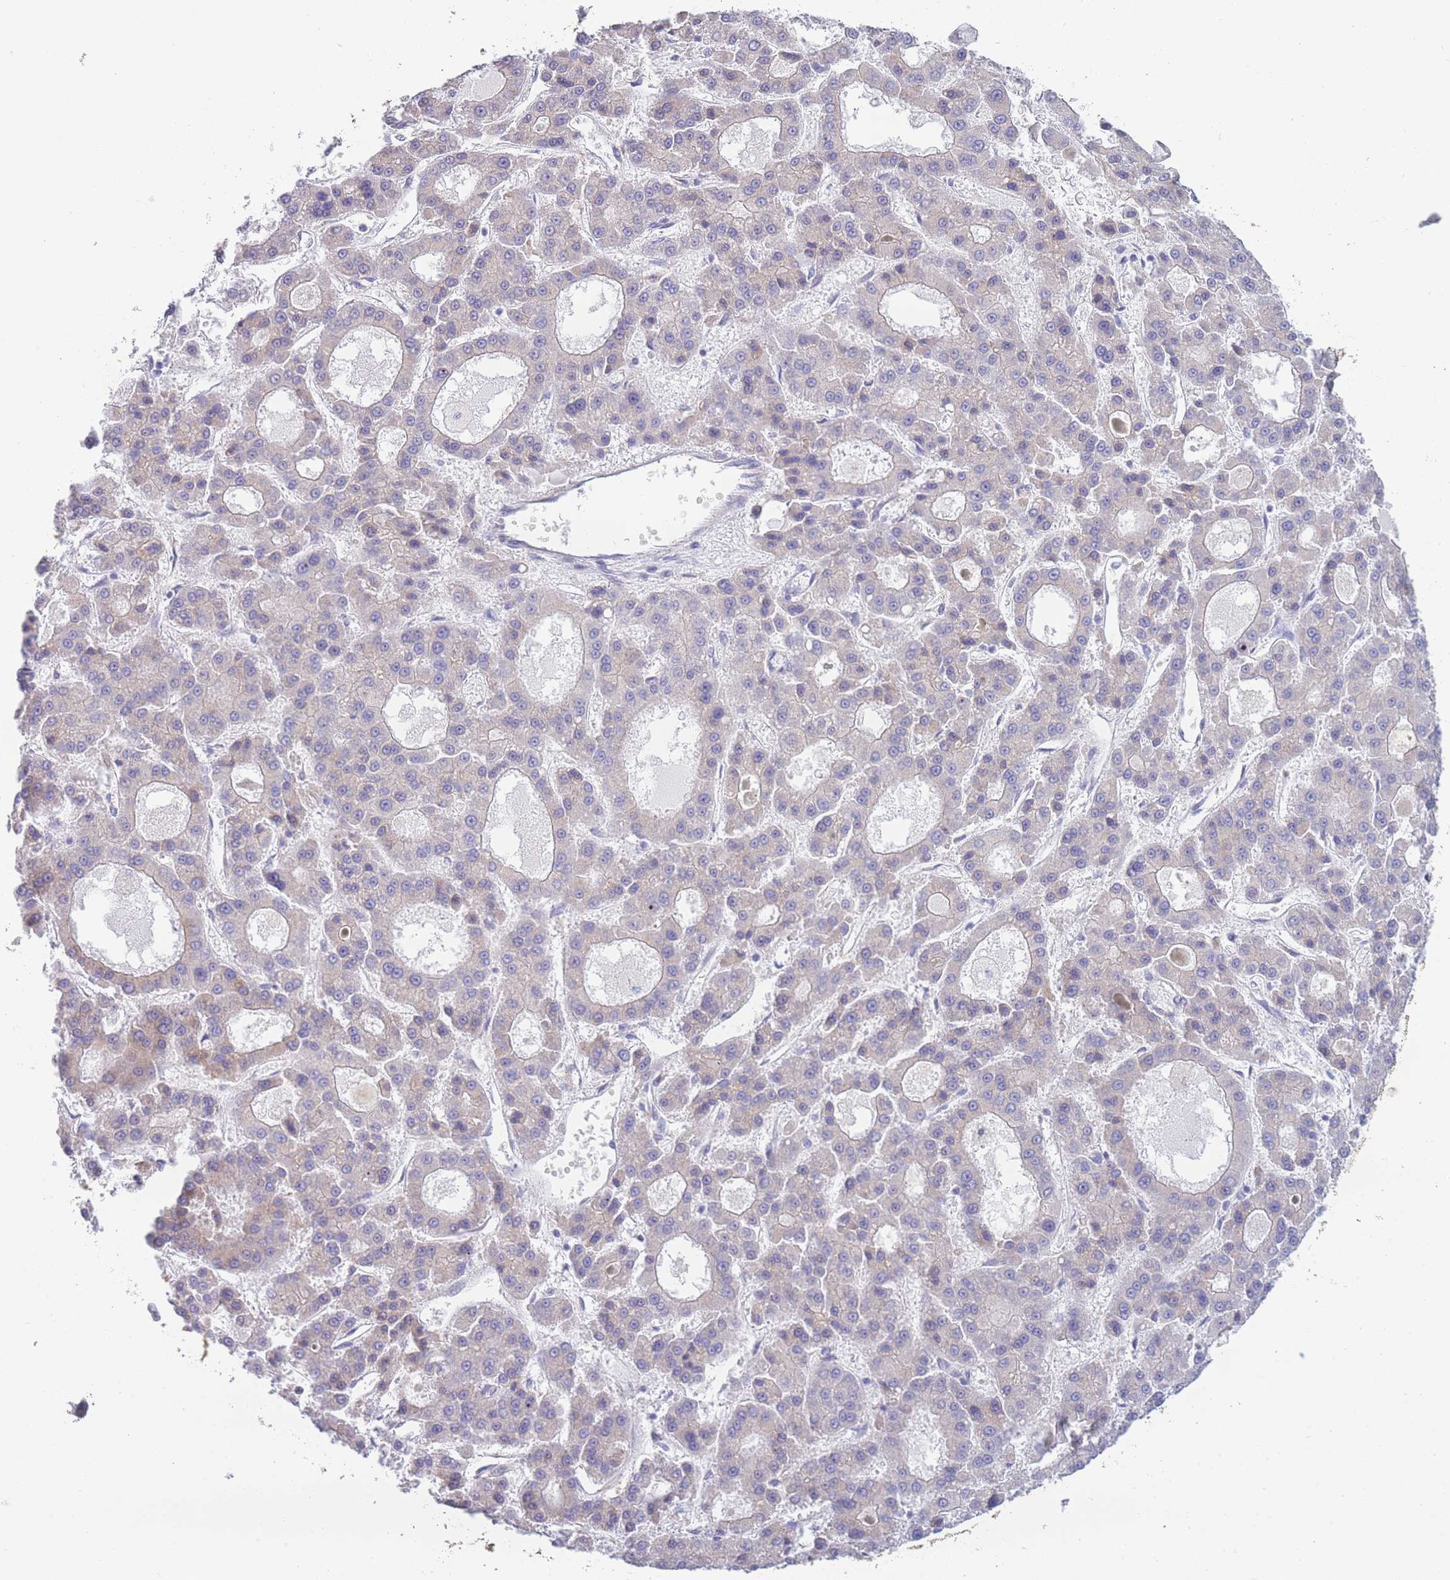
{"staining": {"intensity": "negative", "quantity": "none", "location": "none"}, "tissue": "liver cancer", "cell_type": "Tumor cells", "image_type": "cancer", "snomed": [{"axis": "morphology", "description": "Carcinoma, Hepatocellular, NOS"}, {"axis": "topography", "description": "Liver"}], "caption": "DAB (3,3'-diaminobenzidine) immunohistochemical staining of liver cancer demonstrates no significant staining in tumor cells.", "gene": "XKR8", "patient": {"sex": "male", "age": 70}}